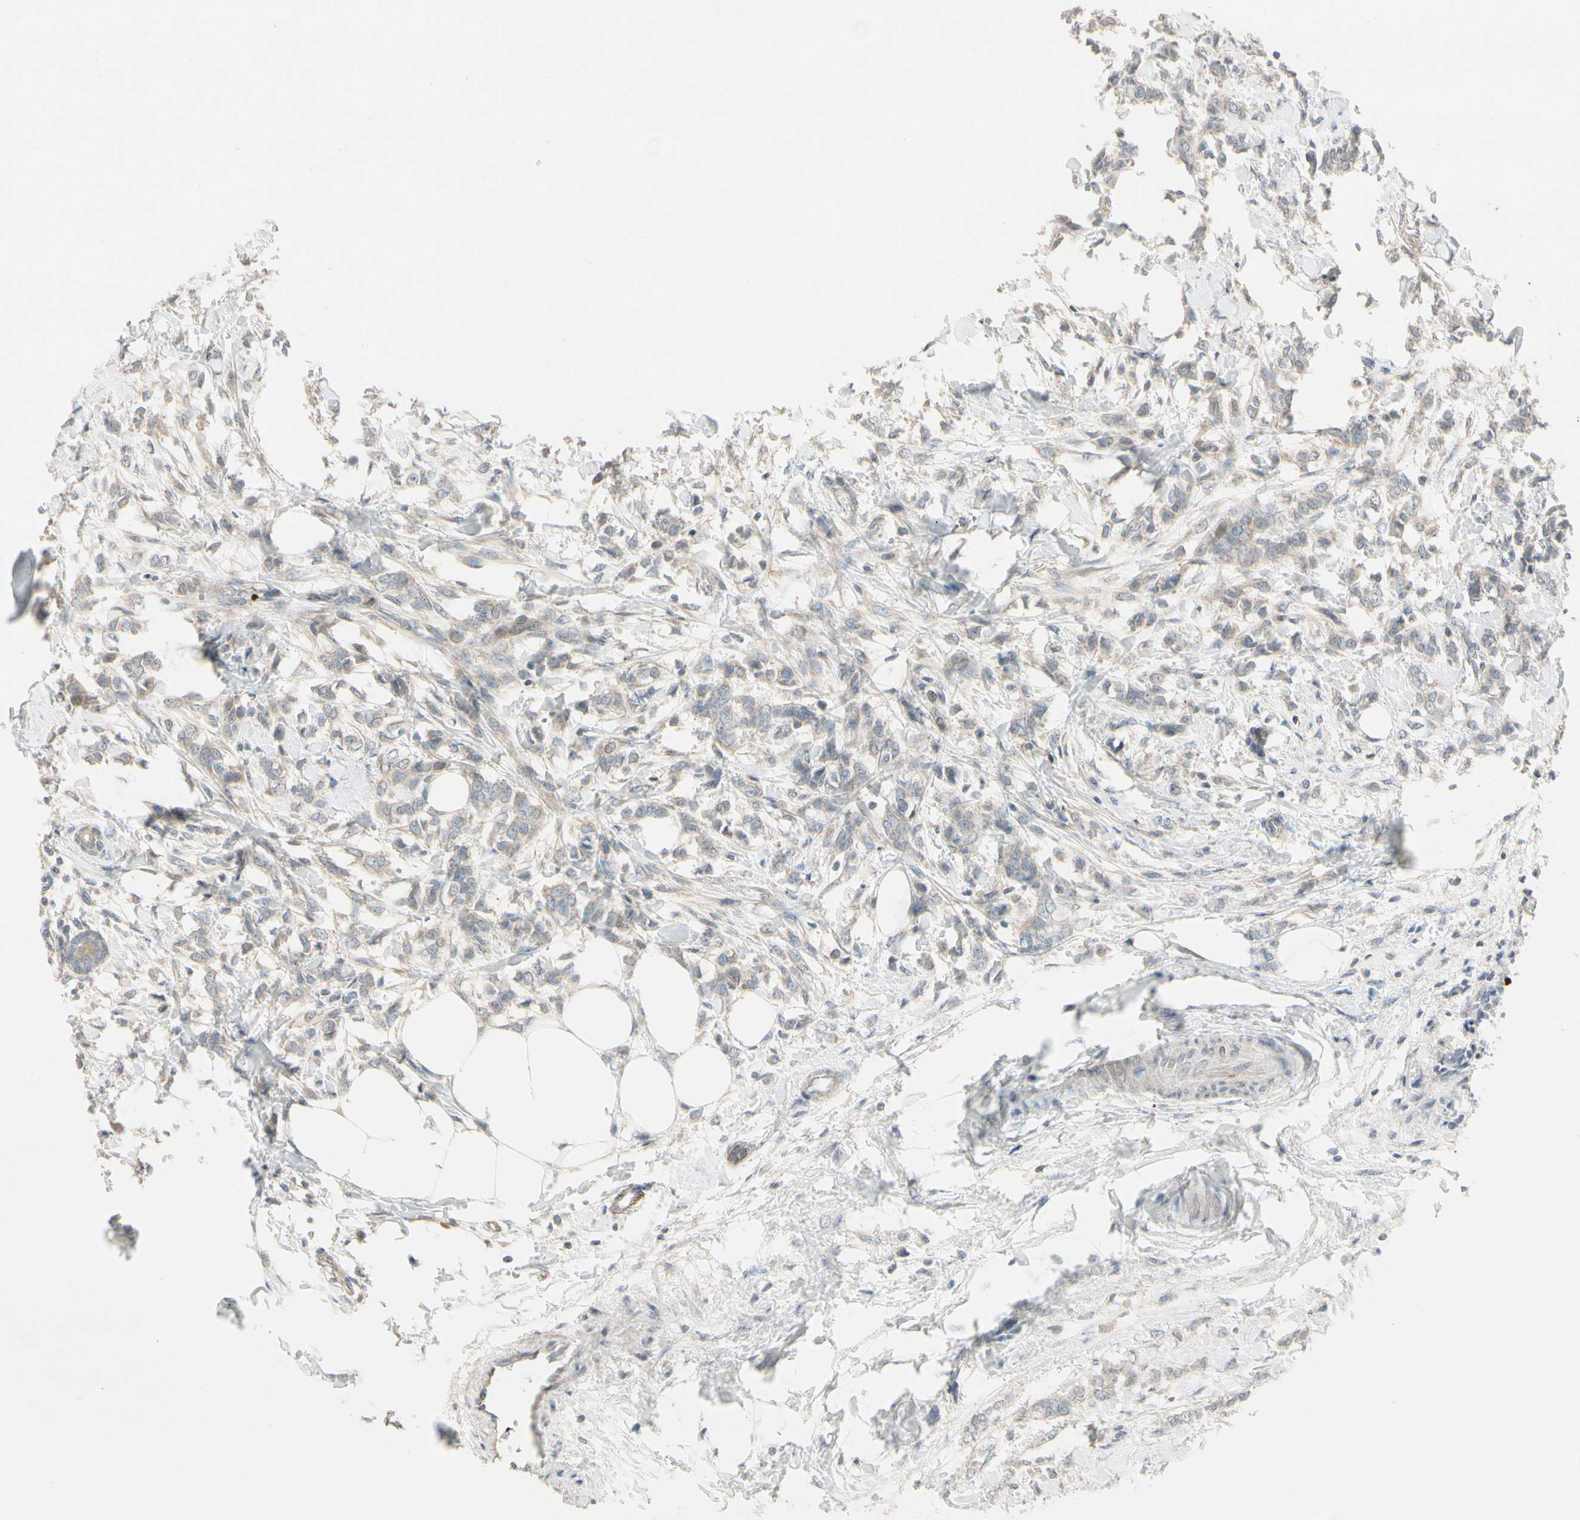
{"staining": {"intensity": "weak", "quantity": "25%-75%", "location": "cytoplasmic/membranous"}, "tissue": "breast cancer", "cell_type": "Tumor cells", "image_type": "cancer", "snomed": [{"axis": "morphology", "description": "Lobular carcinoma, in situ"}, {"axis": "morphology", "description": "Lobular carcinoma"}, {"axis": "topography", "description": "Breast"}], "caption": "Breast cancer (lobular carcinoma) stained for a protein (brown) shows weak cytoplasmic/membranous positive staining in about 25%-75% of tumor cells.", "gene": "PPP3CB", "patient": {"sex": "female", "age": 41}}